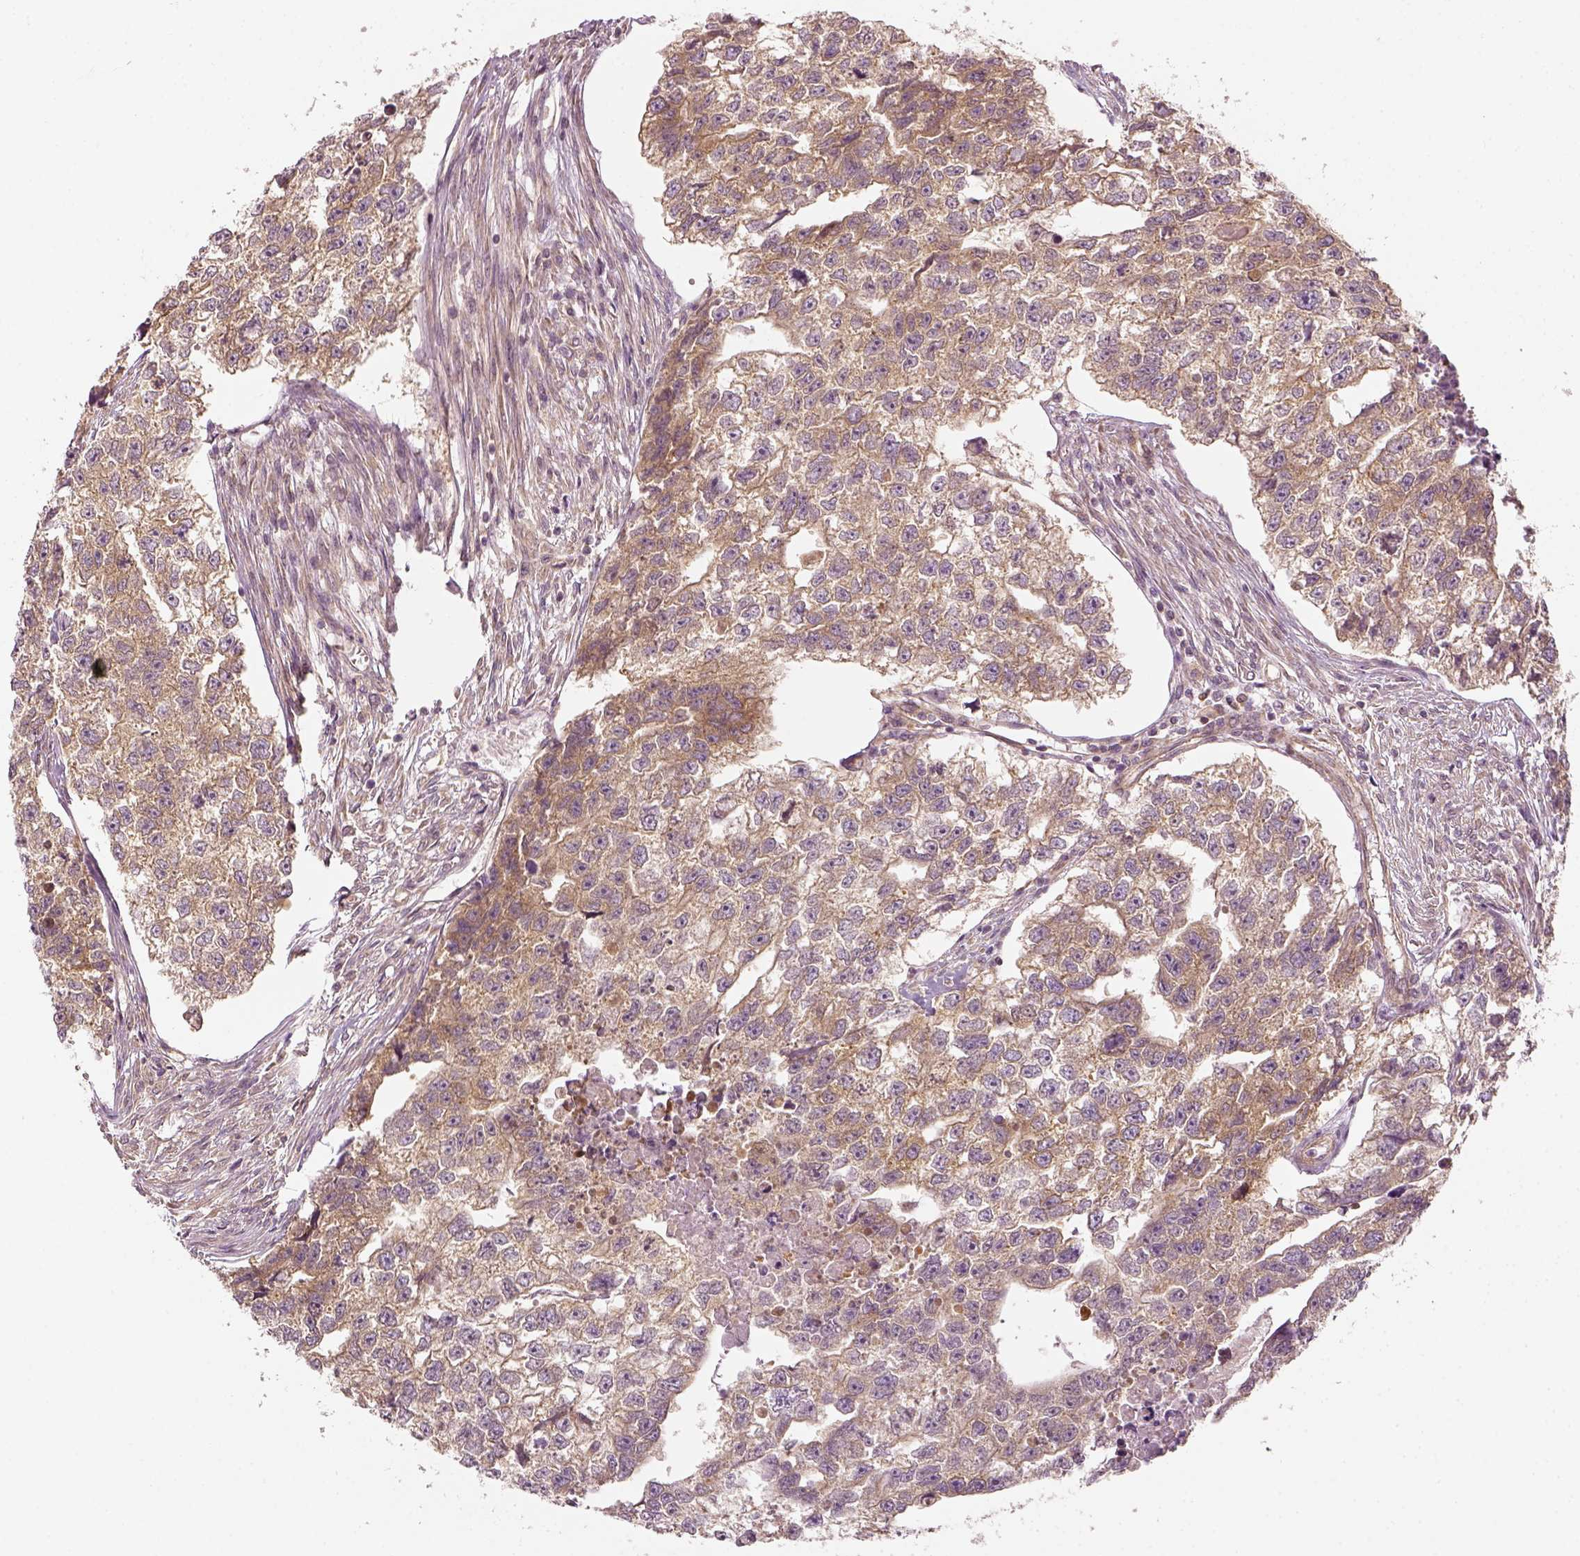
{"staining": {"intensity": "weak", "quantity": ">75%", "location": "cytoplasmic/membranous"}, "tissue": "testis cancer", "cell_type": "Tumor cells", "image_type": "cancer", "snomed": [{"axis": "morphology", "description": "Carcinoma, Embryonal, NOS"}, {"axis": "morphology", "description": "Teratoma, malignant, NOS"}, {"axis": "topography", "description": "Testis"}], "caption": "Immunohistochemistry (IHC) staining of teratoma (malignant) (testis), which exhibits low levels of weak cytoplasmic/membranous expression in about >75% of tumor cells indicating weak cytoplasmic/membranous protein staining. The staining was performed using DAB (brown) for protein detection and nuclei were counterstained in hematoxylin (blue).", "gene": "PAIP1", "patient": {"sex": "male", "age": 44}}